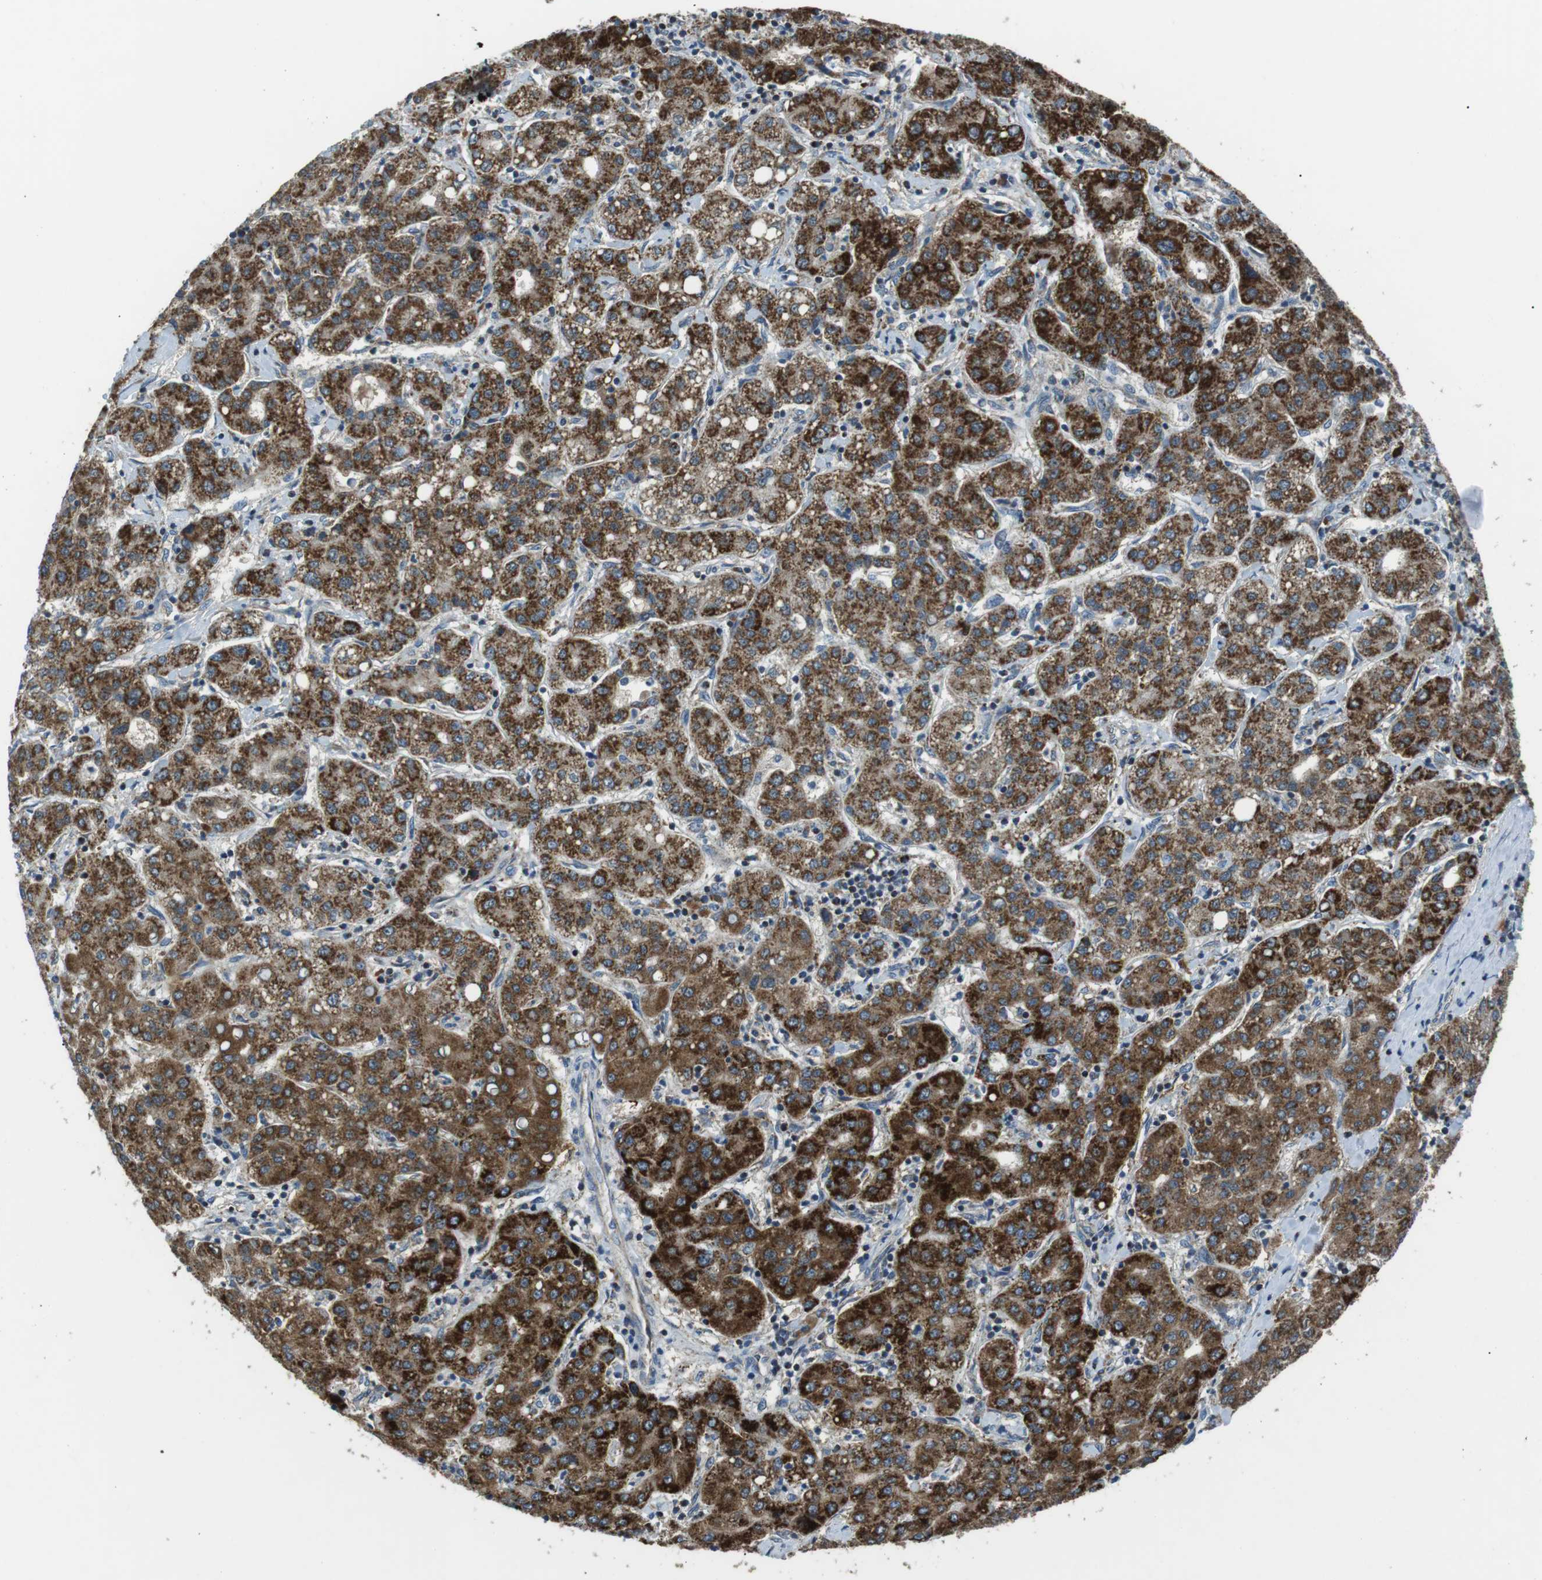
{"staining": {"intensity": "strong", "quantity": ">75%", "location": "cytoplasmic/membranous"}, "tissue": "liver cancer", "cell_type": "Tumor cells", "image_type": "cancer", "snomed": [{"axis": "morphology", "description": "Carcinoma, Hepatocellular, NOS"}, {"axis": "topography", "description": "Liver"}], "caption": "Tumor cells reveal high levels of strong cytoplasmic/membranous positivity in approximately >75% of cells in human liver cancer (hepatocellular carcinoma).", "gene": "BACE1", "patient": {"sex": "male", "age": 65}}